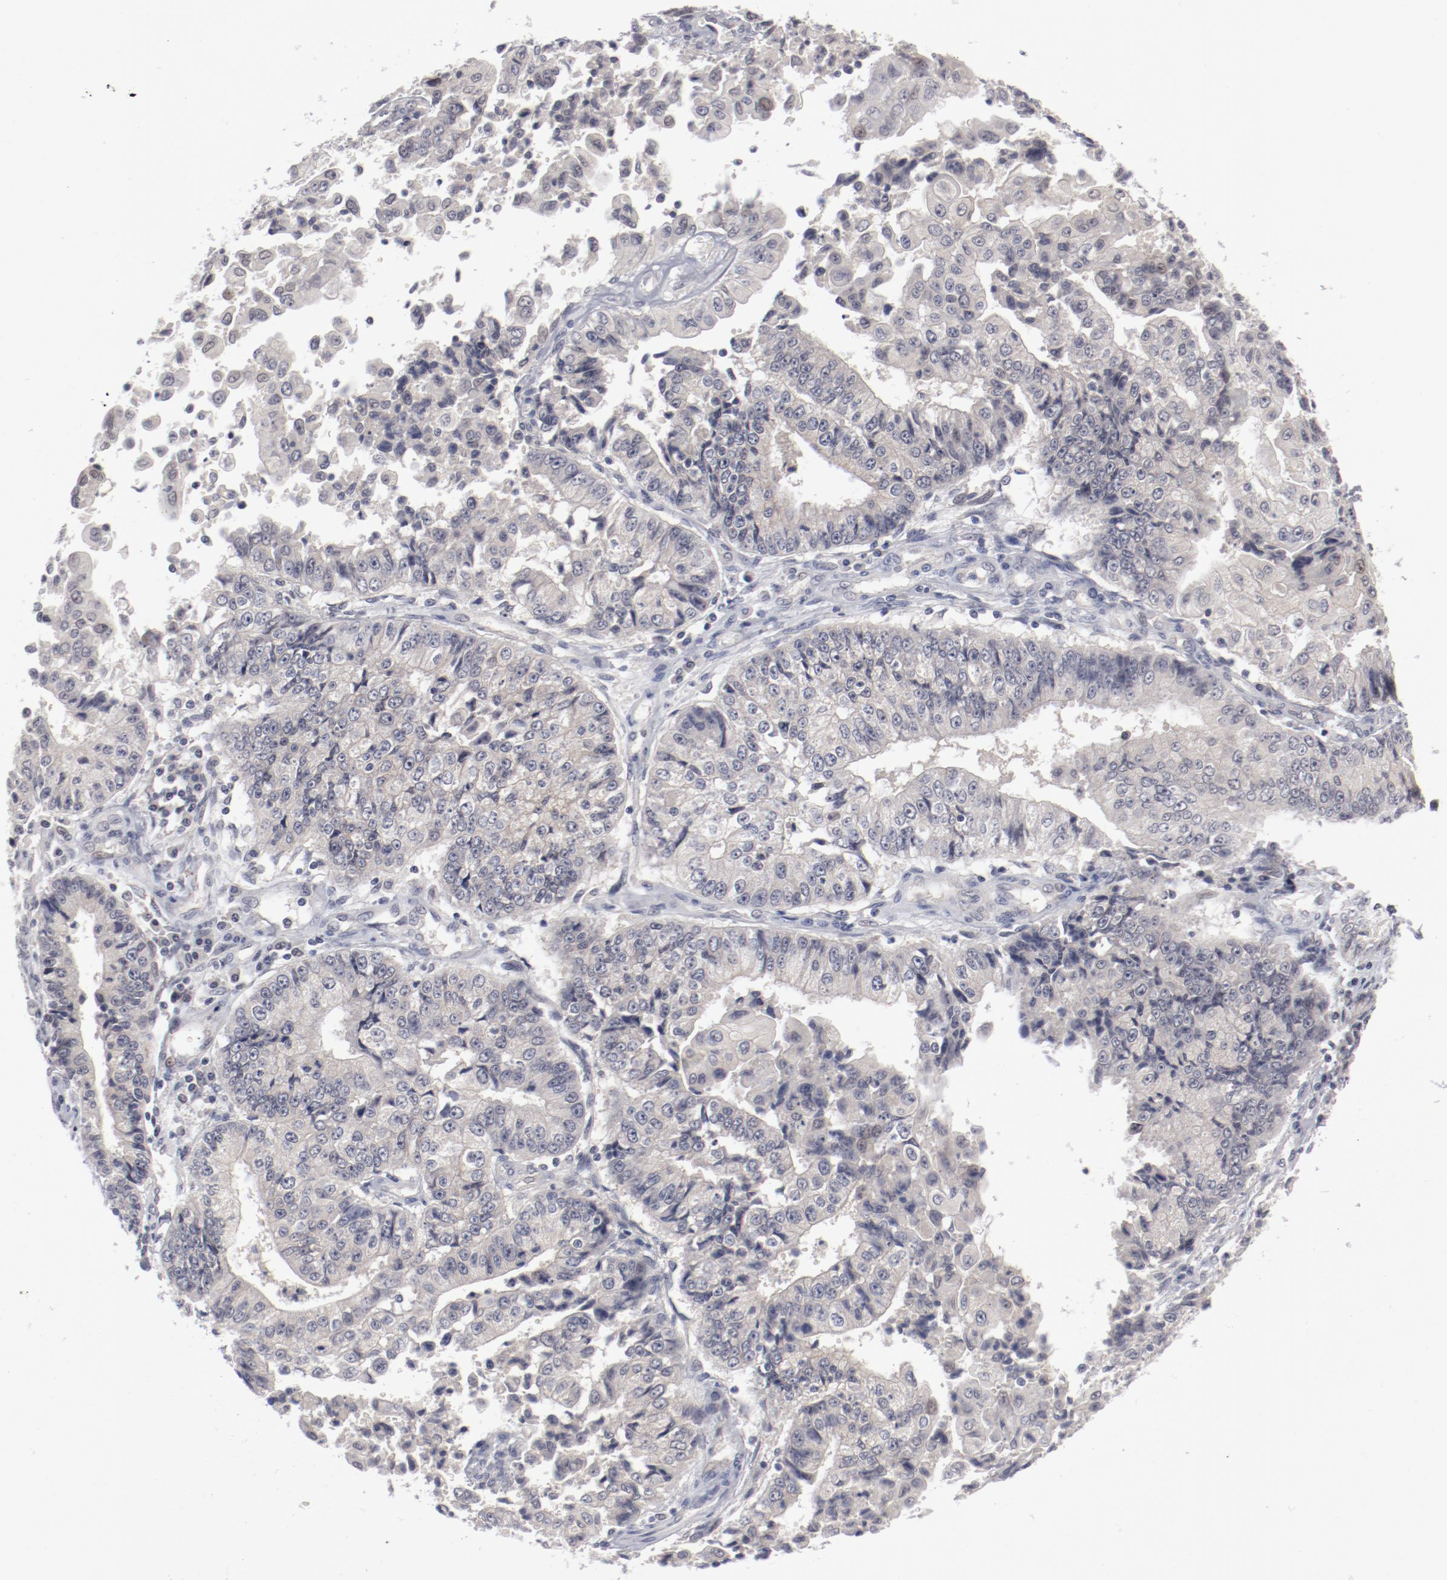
{"staining": {"intensity": "negative", "quantity": "none", "location": "none"}, "tissue": "endometrial cancer", "cell_type": "Tumor cells", "image_type": "cancer", "snomed": [{"axis": "morphology", "description": "Adenocarcinoma, NOS"}, {"axis": "topography", "description": "Endometrium"}], "caption": "Endometrial adenocarcinoma was stained to show a protein in brown. There is no significant positivity in tumor cells.", "gene": "SH3BGR", "patient": {"sex": "female", "age": 75}}